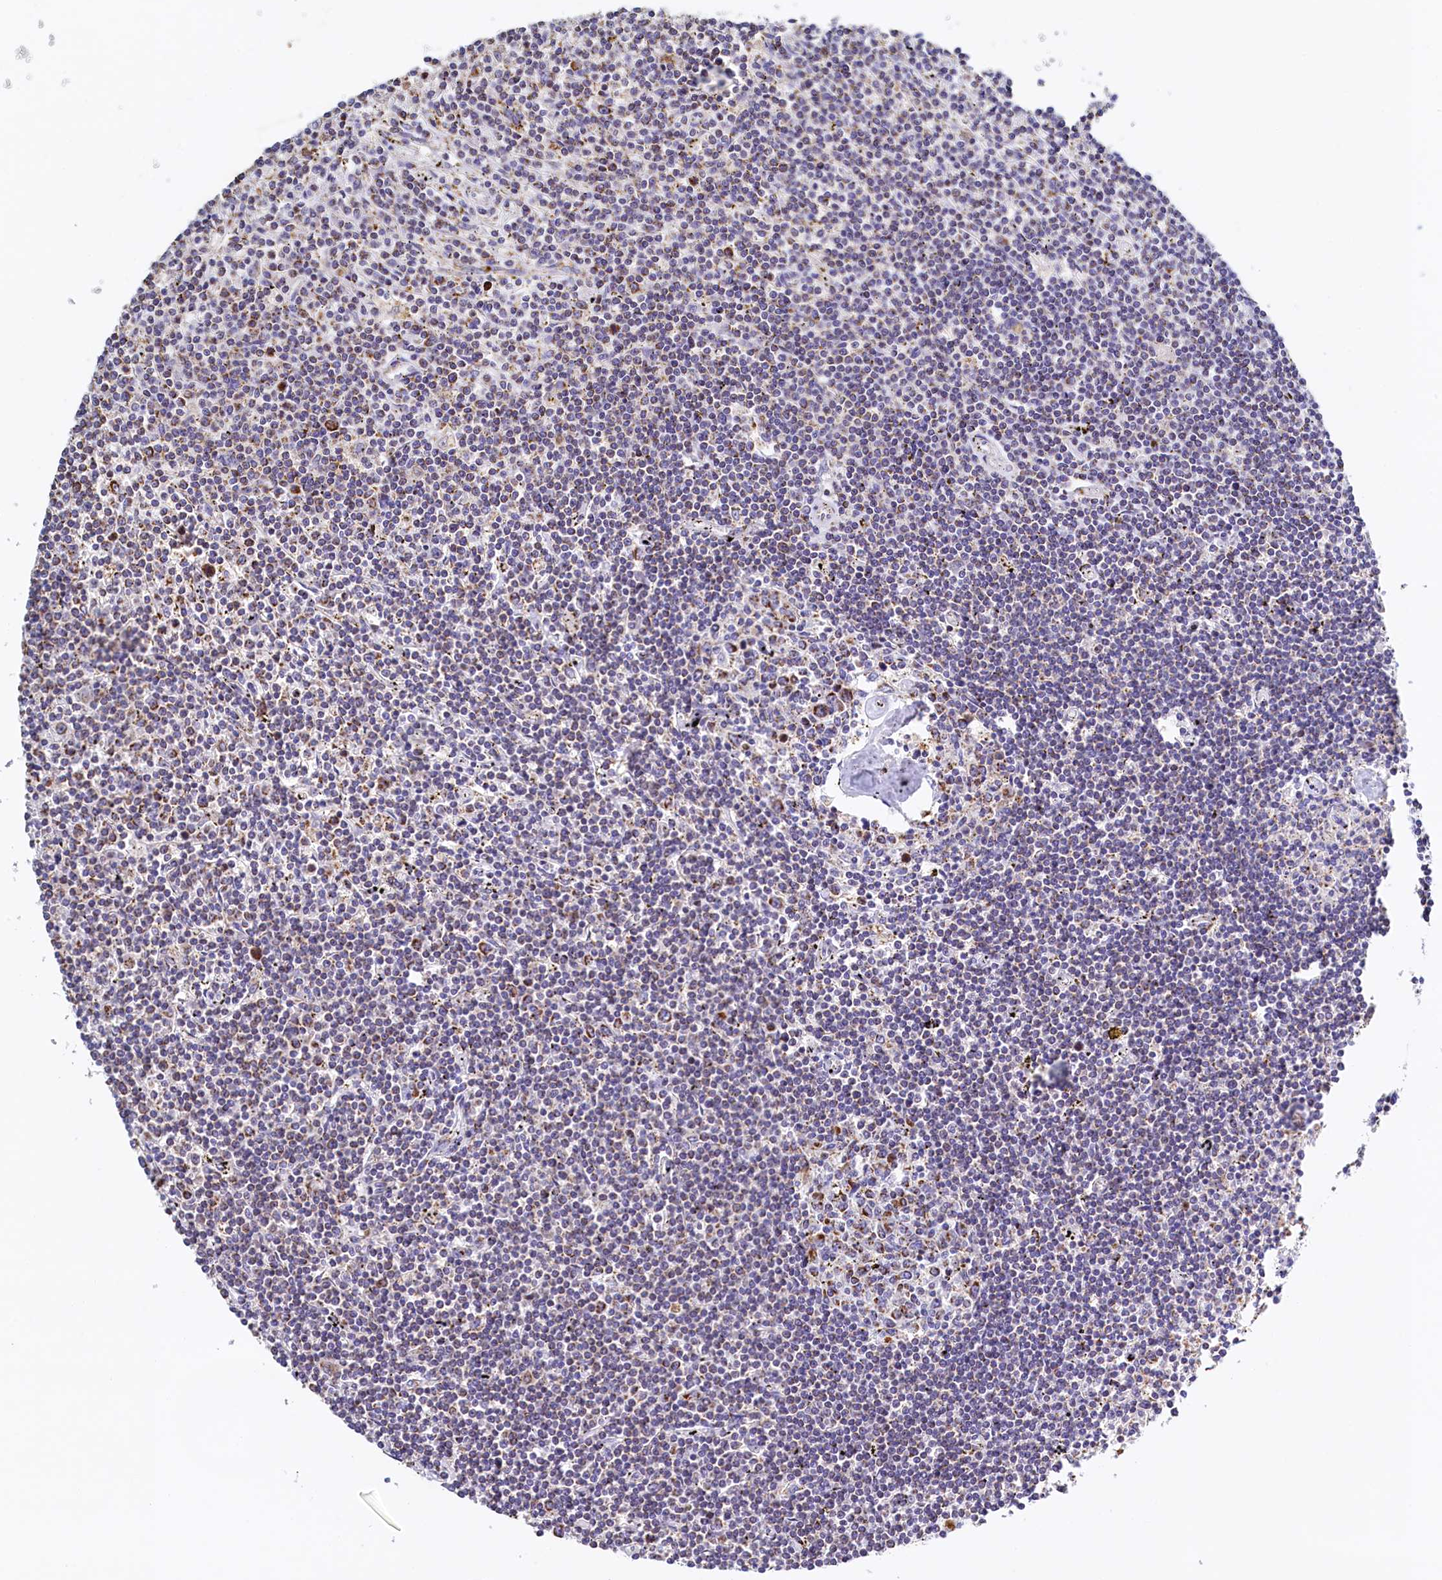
{"staining": {"intensity": "negative", "quantity": "none", "location": "none"}, "tissue": "lymphoma", "cell_type": "Tumor cells", "image_type": "cancer", "snomed": [{"axis": "morphology", "description": "Malignant lymphoma, non-Hodgkin's type, Low grade"}, {"axis": "topography", "description": "Spleen"}], "caption": "Lymphoma was stained to show a protein in brown. There is no significant staining in tumor cells. (DAB immunohistochemistry (IHC) with hematoxylin counter stain).", "gene": "POC1A", "patient": {"sex": "male", "age": 76}}